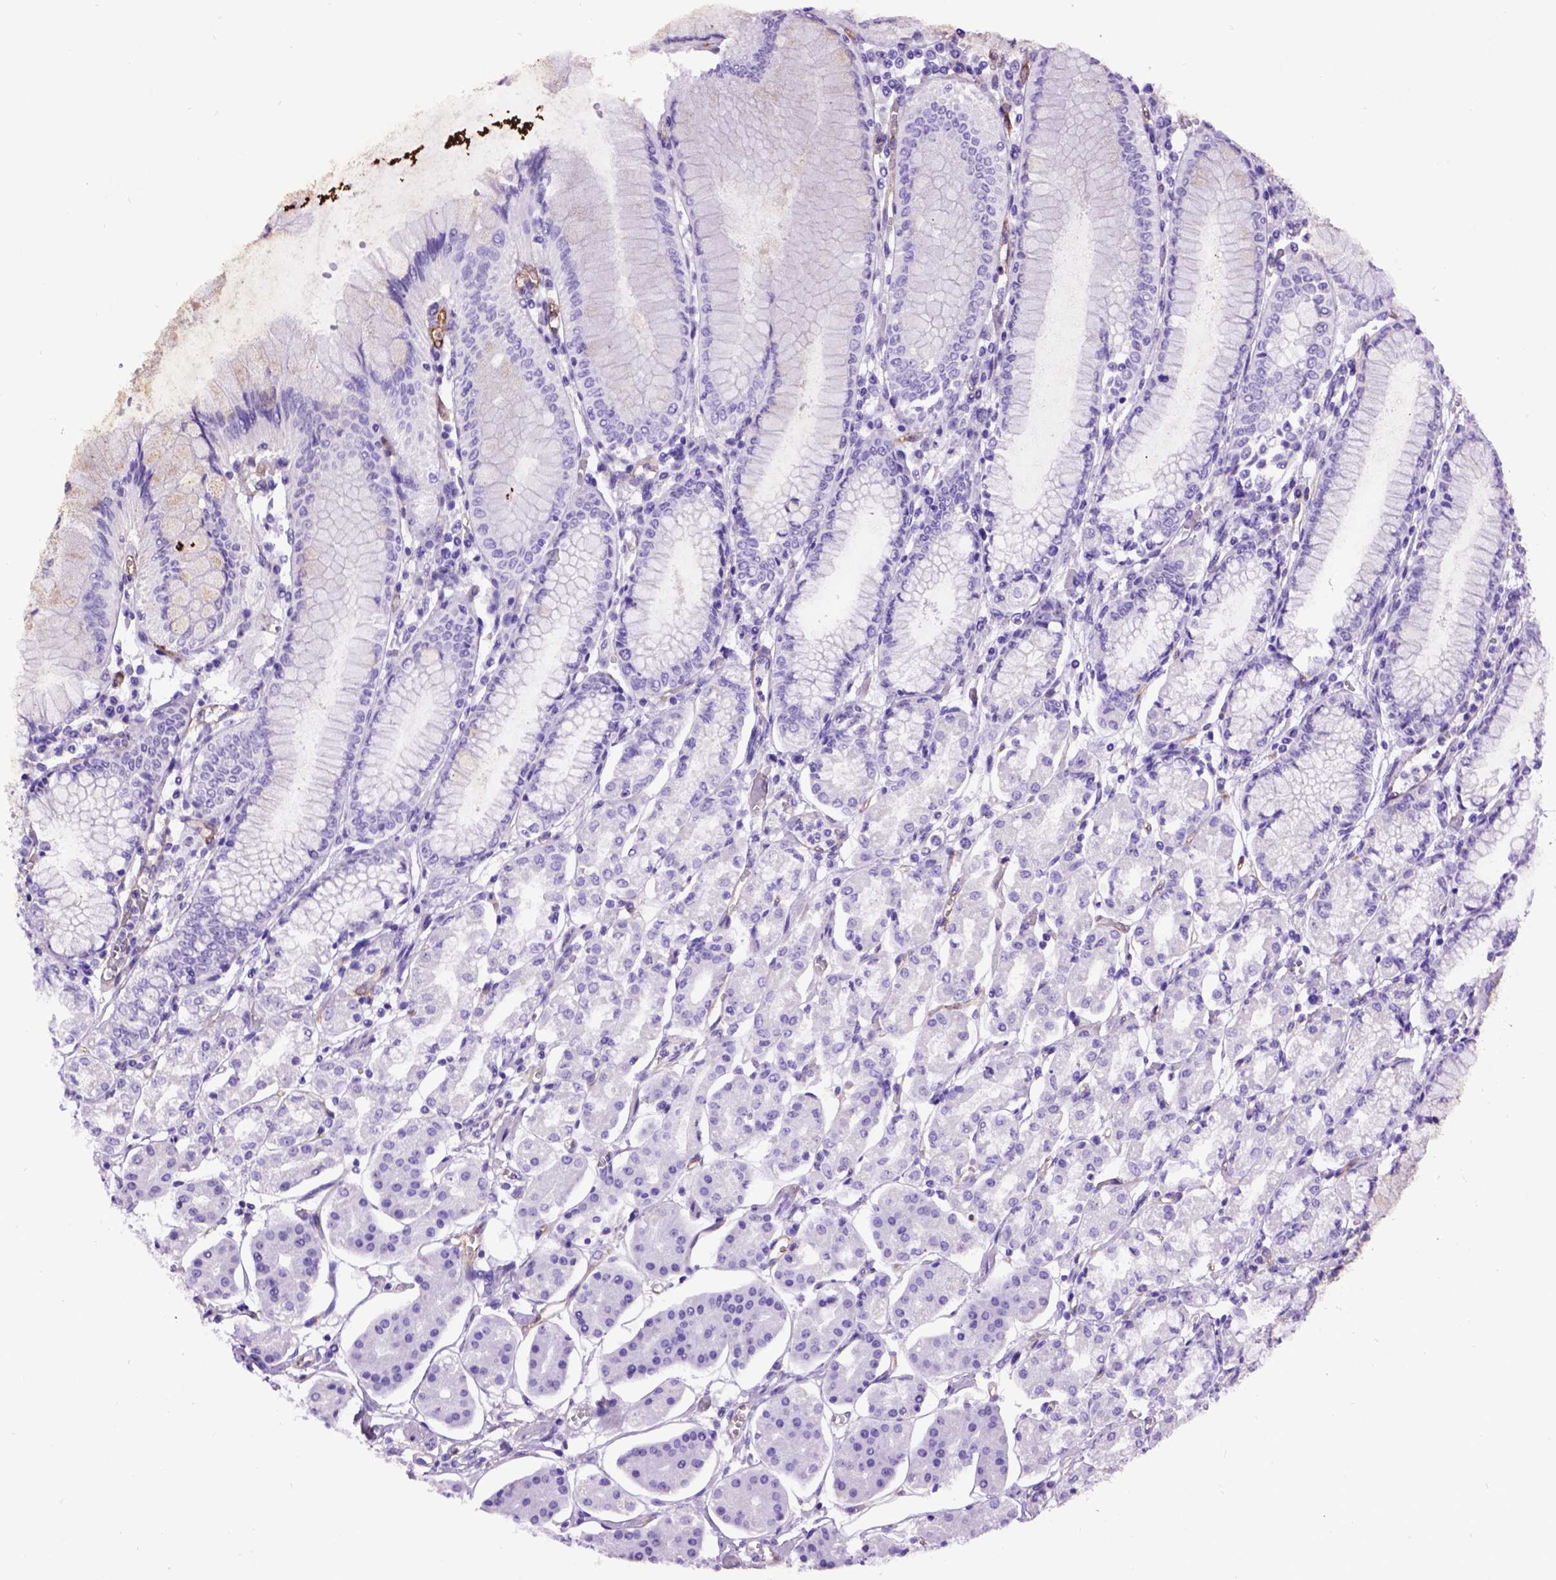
{"staining": {"intensity": "negative", "quantity": "none", "location": "none"}, "tissue": "stomach", "cell_type": "Glandular cells", "image_type": "normal", "snomed": [{"axis": "morphology", "description": "Normal tissue, NOS"}, {"axis": "topography", "description": "Skeletal muscle"}, {"axis": "topography", "description": "Stomach"}], "caption": "Immunohistochemistry of normal stomach reveals no staining in glandular cells. (DAB immunohistochemistry with hematoxylin counter stain).", "gene": "ENG", "patient": {"sex": "female", "age": 57}}